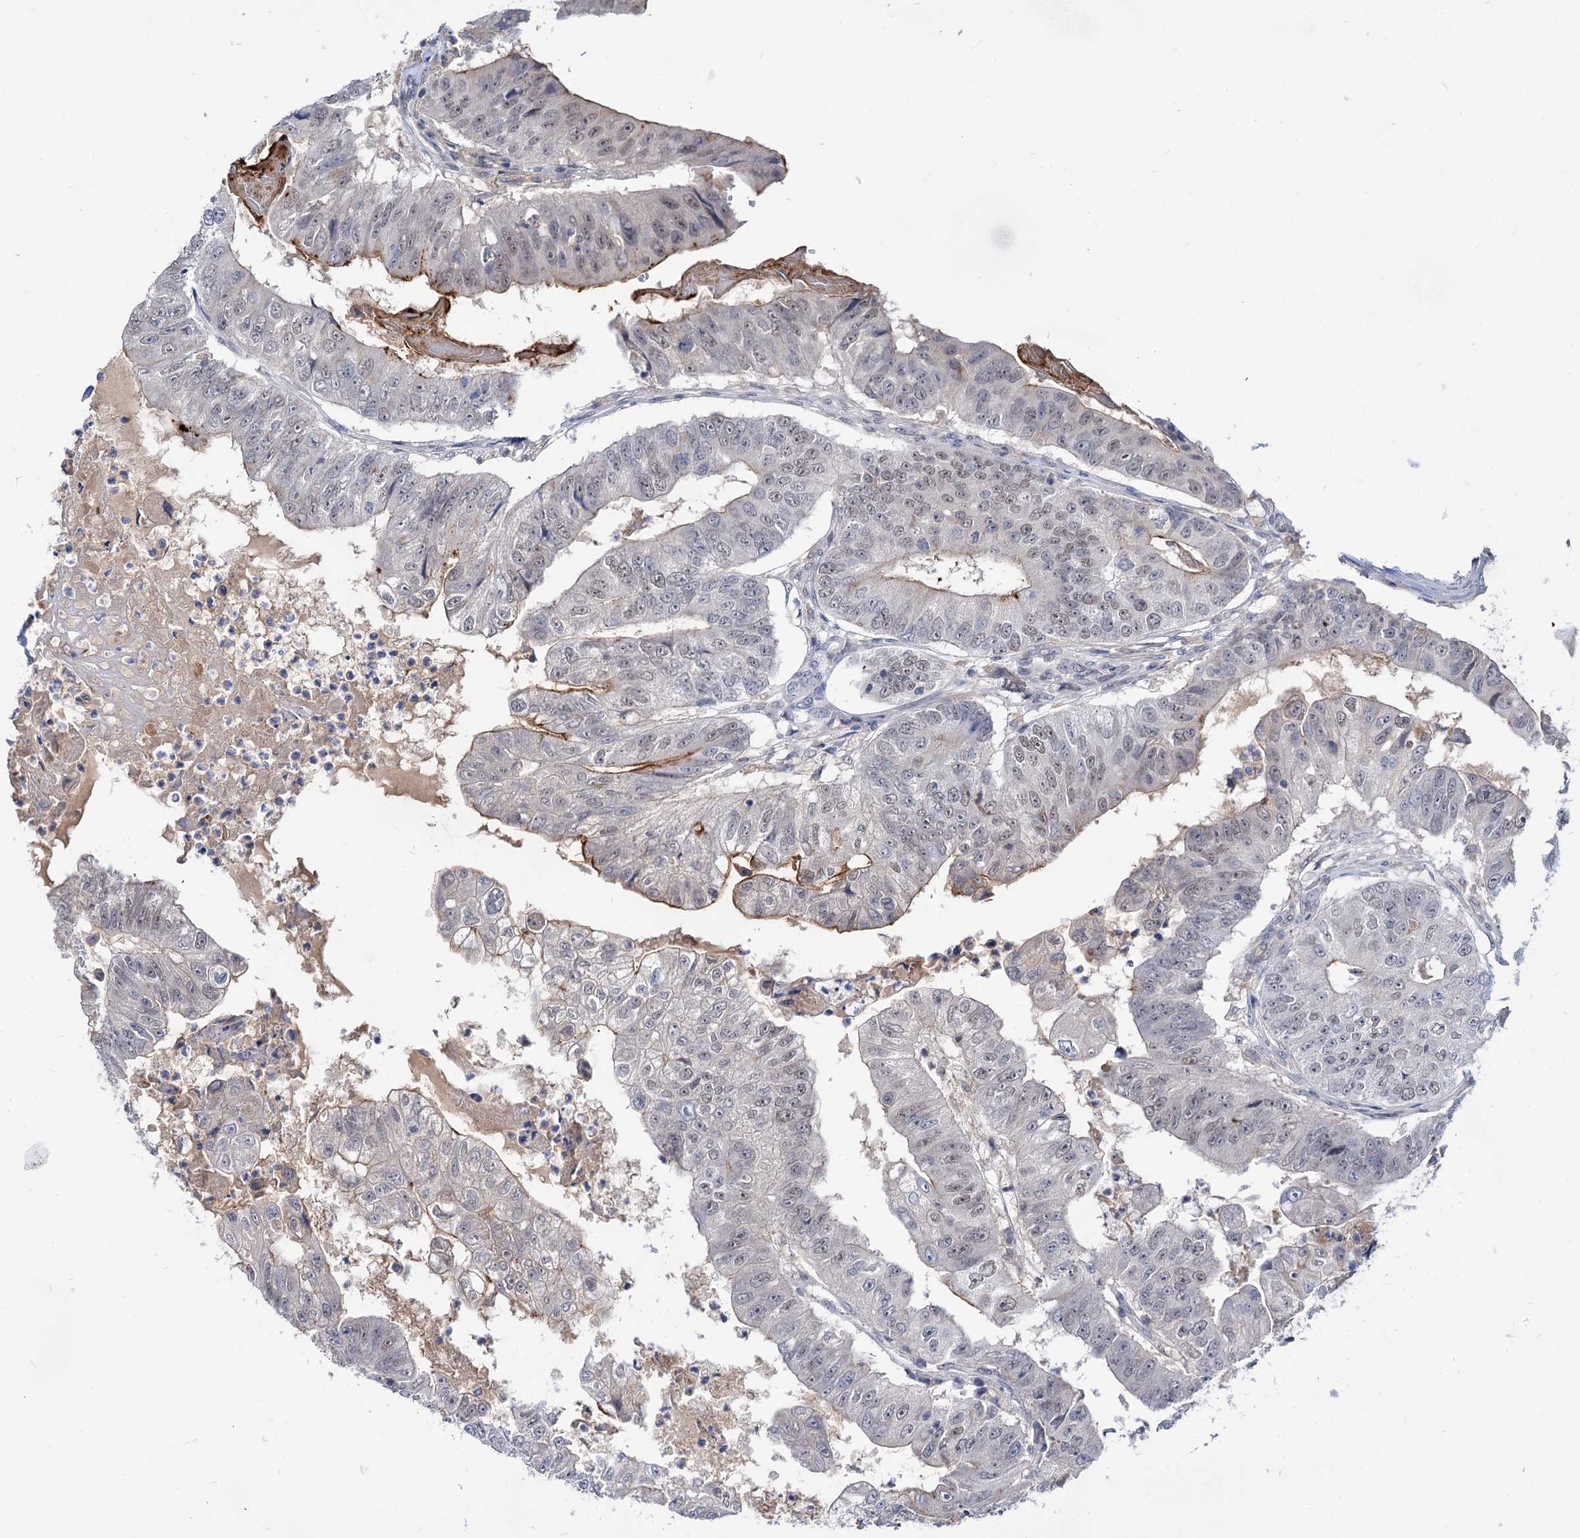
{"staining": {"intensity": "weak", "quantity": "25%-75%", "location": "nuclear"}, "tissue": "colorectal cancer", "cell_type": "Tumor cells", "image_type": "cancer", "snomed": [{"axis": "morphology", "description": "Adenocarcinoma, NOS"}, {"axis": "topography", "description": "Colon"}], "caption": "This histopathology image reveals IHC staining of human adenocarcinoma (colorectal), with low weak nuclear staining in about 25%-75% of tumor cells.", "gene": "NEK10", "patient": {"sex": "female", "age": 67}}